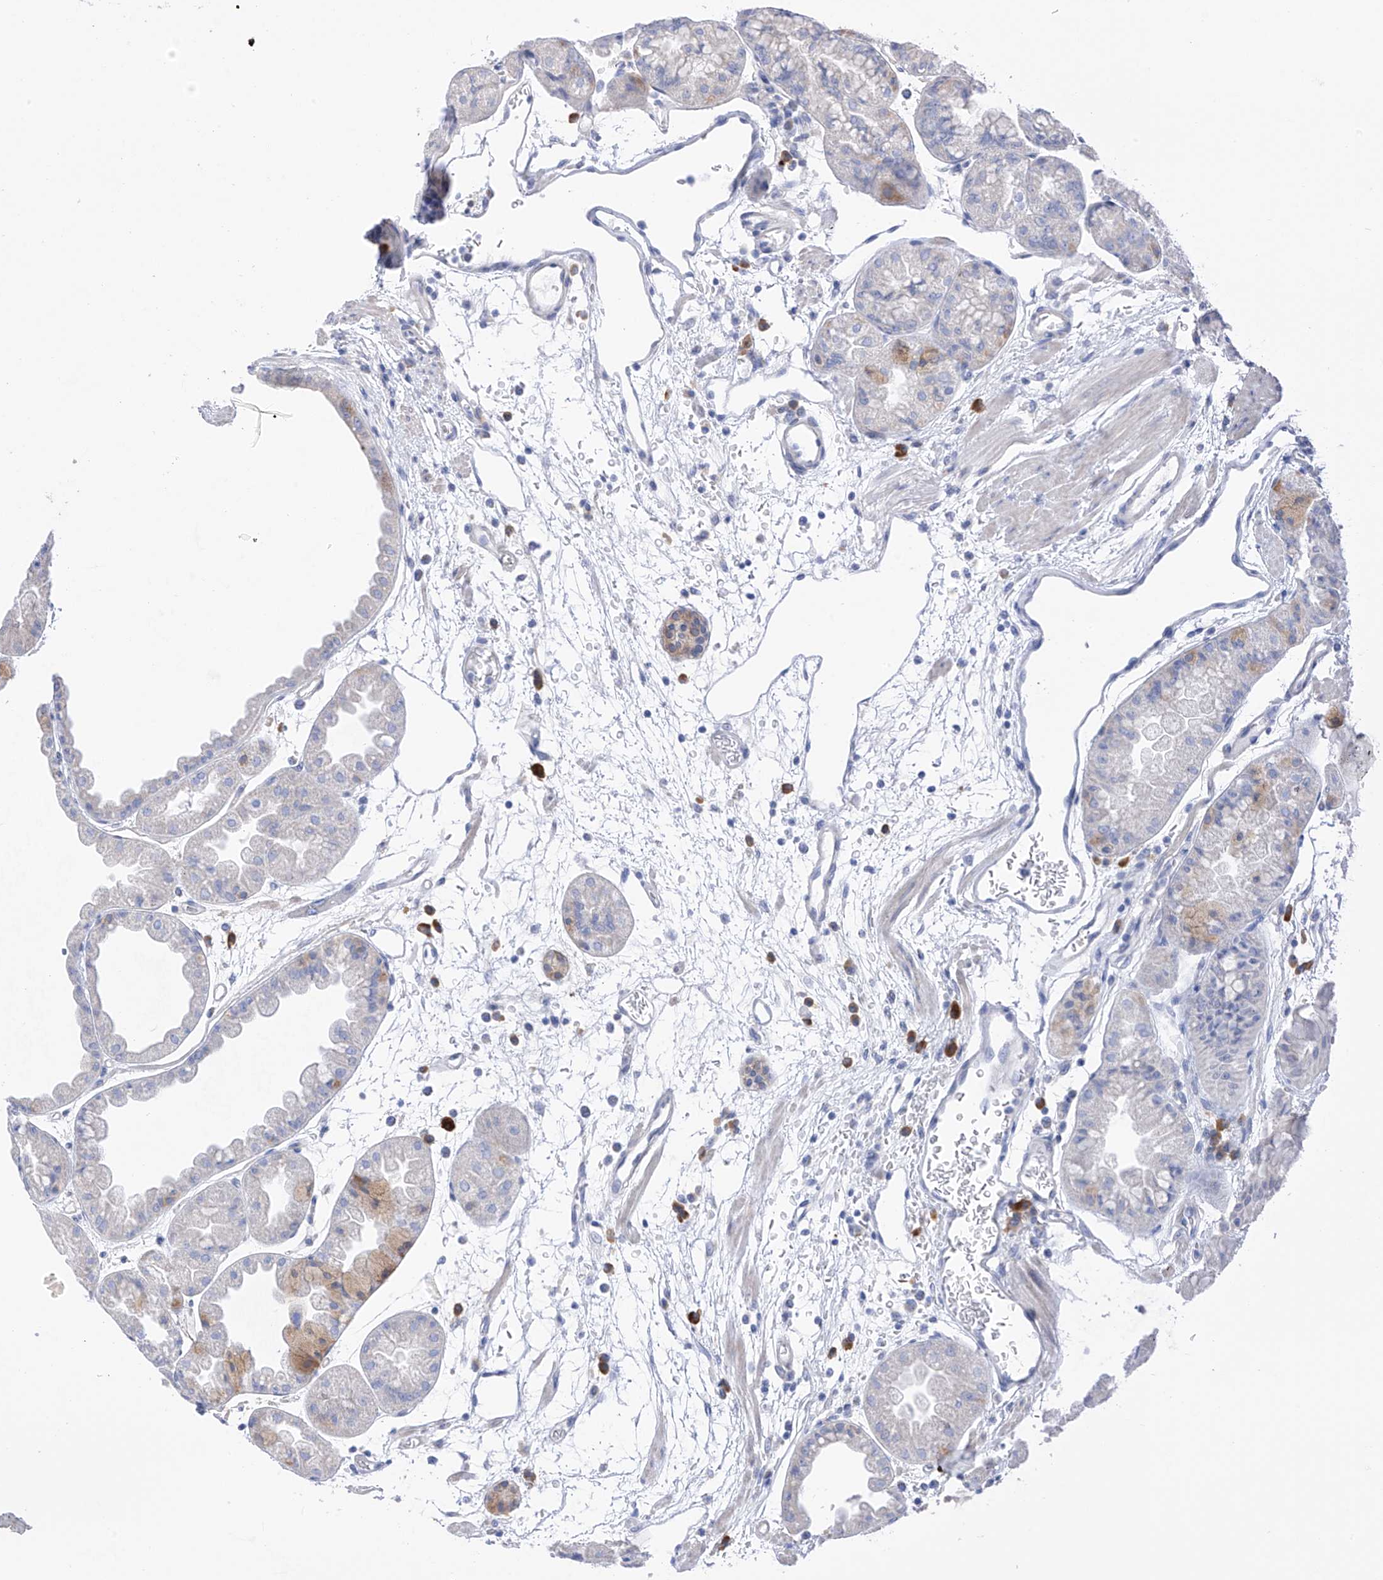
{"staining": {"intensity": "negative", "quantity": "none", "location": "none"}, "tissue": "stomach", "cell_type": "Glandular cells", "image_type": "normal", "snomed": [{"axis": "morphology", "description": "Normal tissue, NOS"}, {"axis": "topography", "description": "Stomach, upper"}], "caption": "The histopathology image shows no staining of glandular cells in unremarkable stomach. The staining was performed using DAB to visualize the protein expression in brown, while the nuclei were stained in blue with hematoxylin (Magnification: 20x).", "gene": "REC8", "patient": {"sex": "male", "age": 47}}